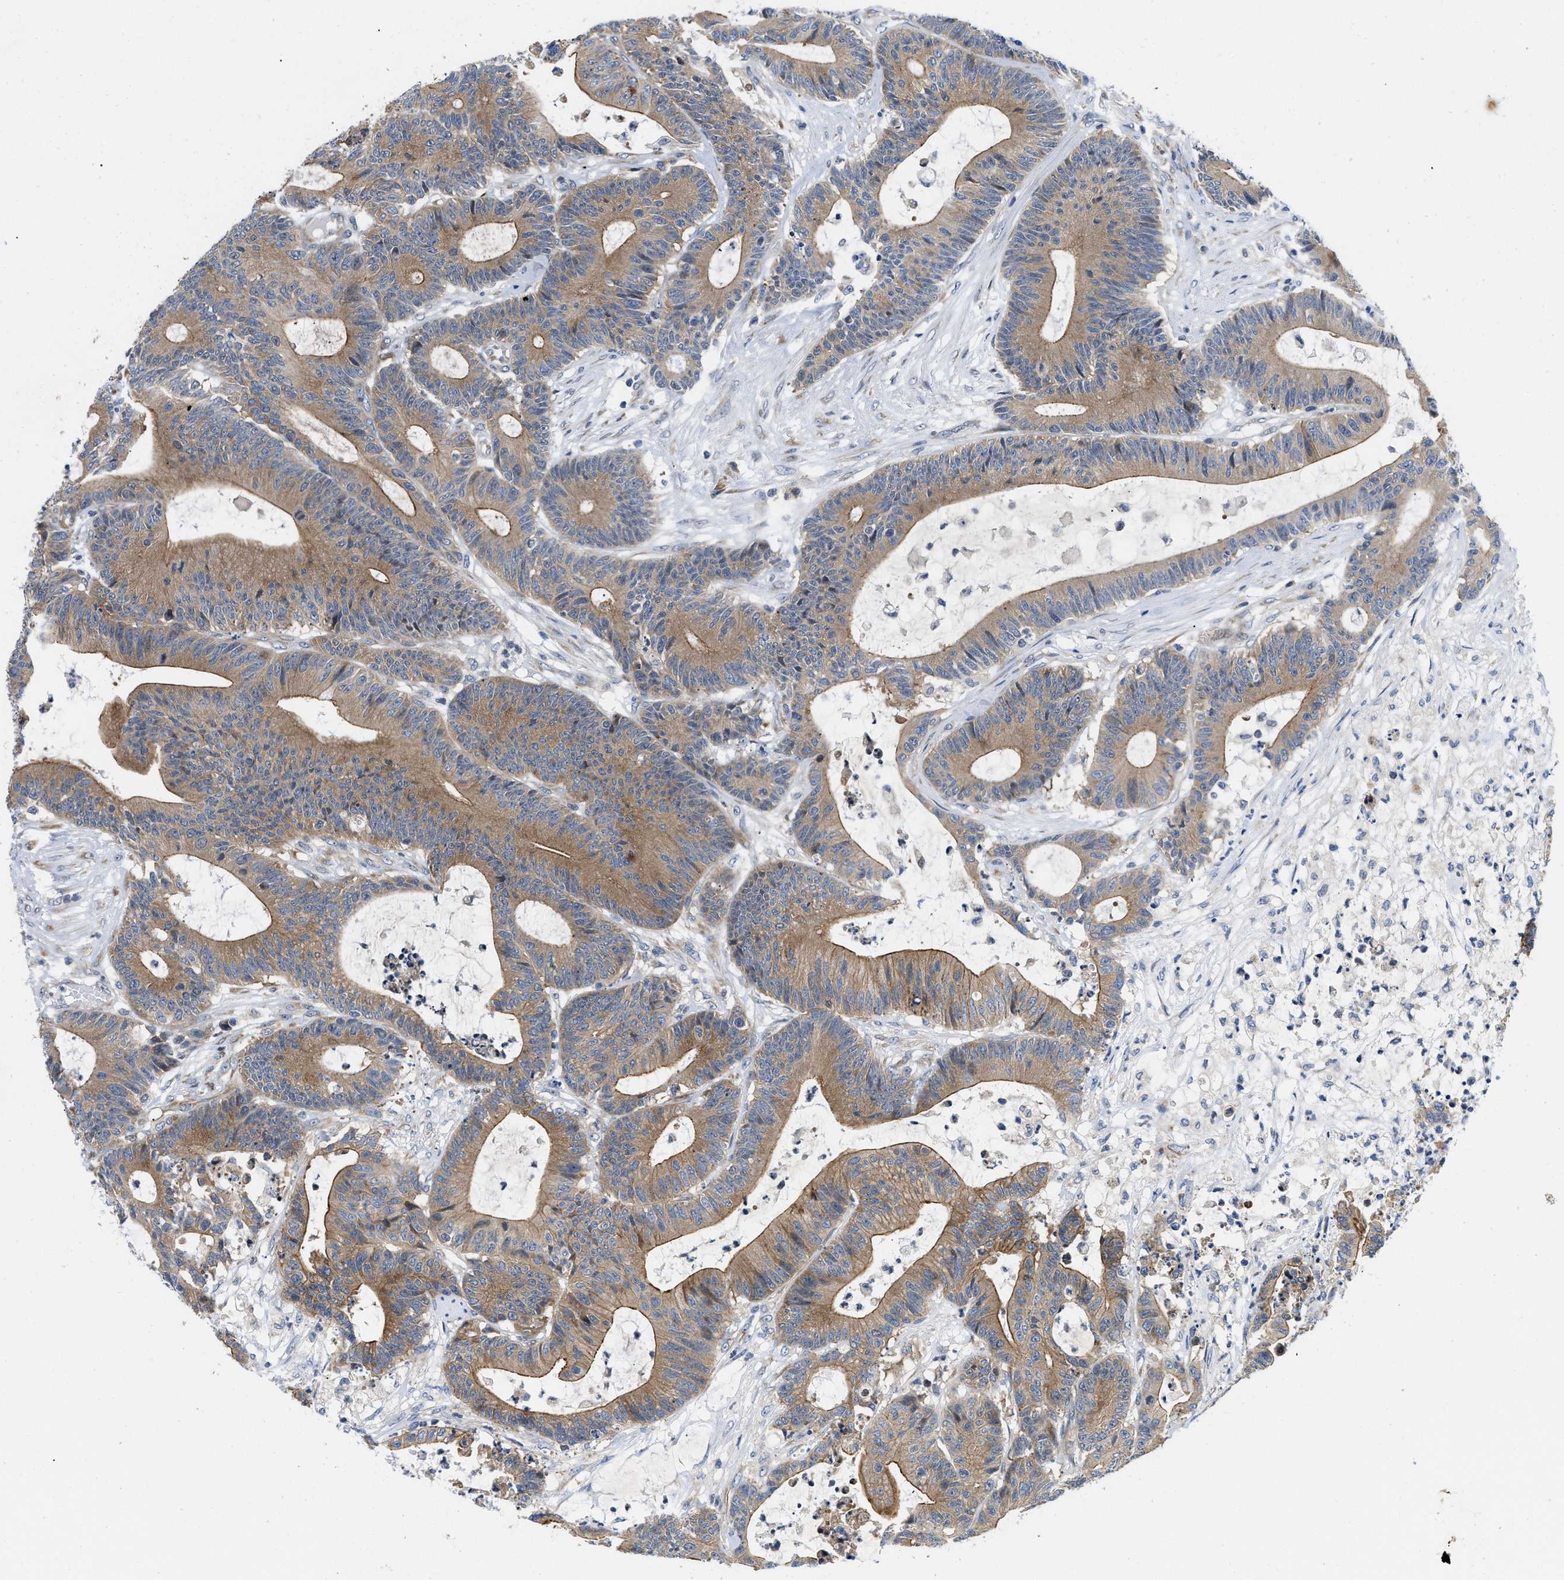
{"staining": {"intensity": "moderate", "quantity": ">75%", "location": "cytoplasmic/membranous"}, "tissue": "colorectal cancer", "cell_type": "Tumor cells", "image_type": "cancer", "snomed": [{"axis": "morphology", "description": "Adenocarcinoma, NOS"}, {"axis": "topography", "description": "Colon"}], "caption": "High-magnification brightfield microscopy of colorectal cancer (adenocarcinoma) stained with DAB (3,3'-diaminobenzidine) (brown) and counterstained with hematoxylin (blue). tumor cells exhibit moderate cytoplasmic/membranous staining is seen in about>75% of cells.", "gene": "IKBKE", "patient": {"sex": "female", "age": 84}}